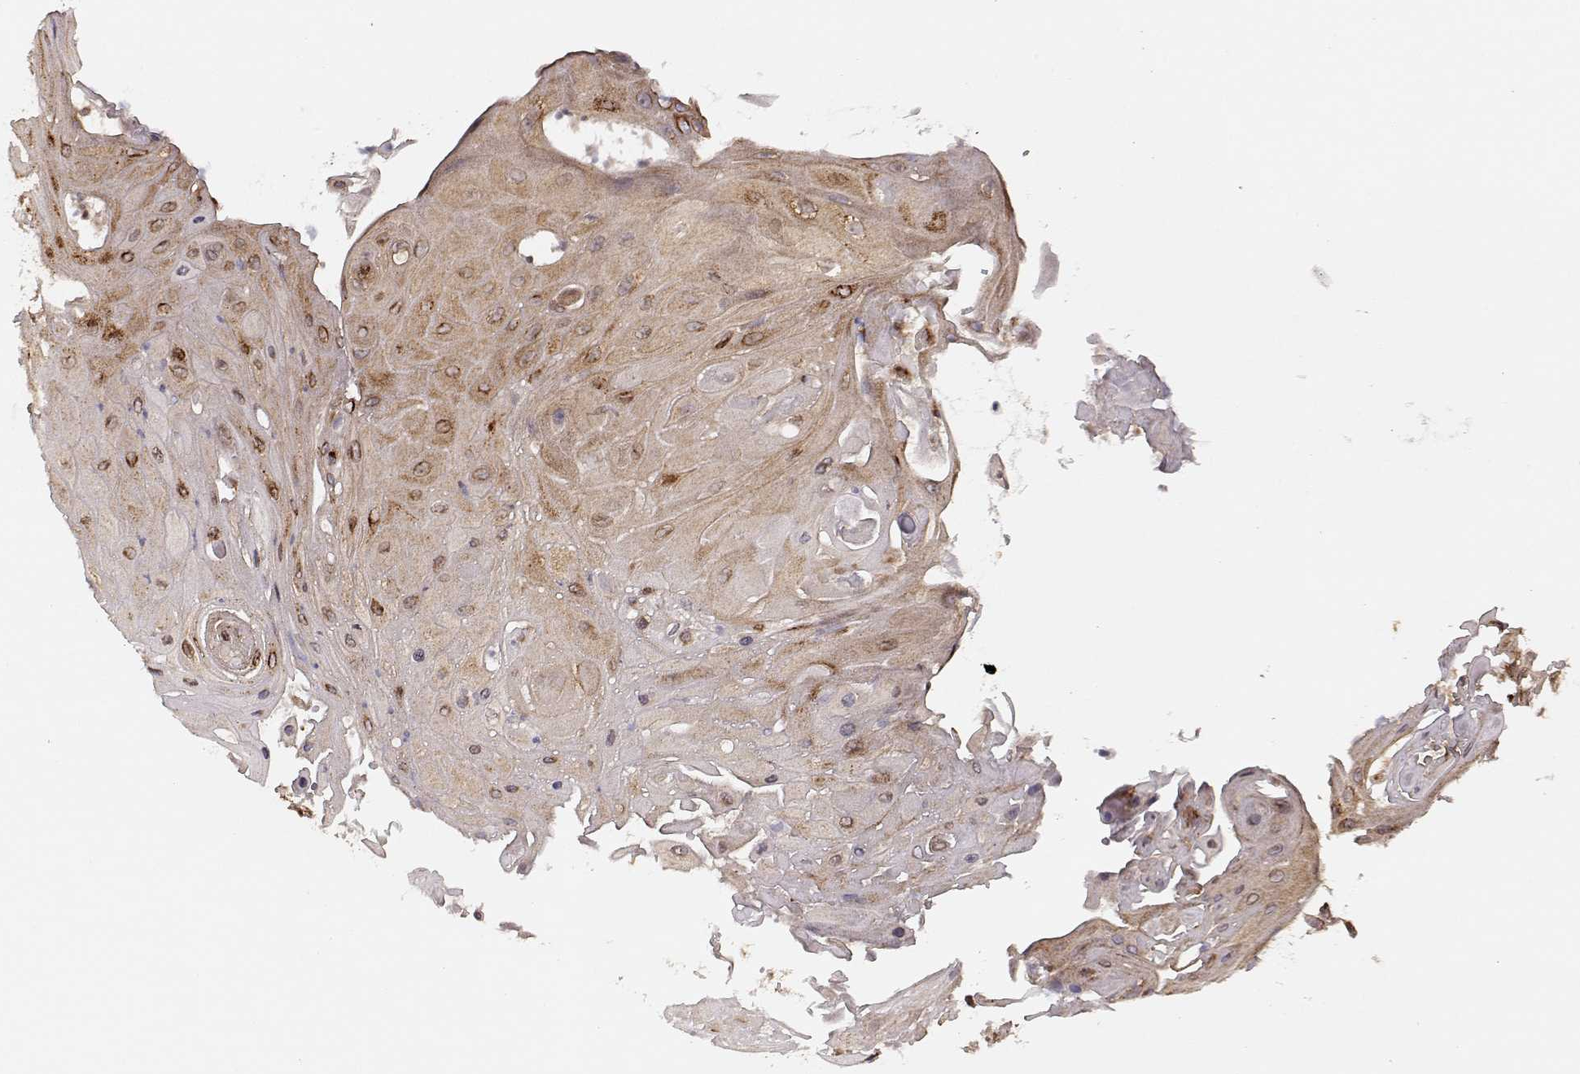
{"staining": {"intensity": "moderate", "quantity": "<25%", "location": "cytoplasmic/membranous"}, "tissue": "skin cancer", "cell_type": "Tumor cells", "image_type": "cancer", "snomed": [{"axis": "morphology", "description": "Squamous cell carcinoma, NOS"}, {"axis": "topography", "description": "Skin"}], "caption": "Immunohistochemistry (IHC) of human squamous cell carcinoma (skin) shows low levels of moderate cytoplasmic/membranous expression in approximately <25% of tumor cells.", "gene": "YIPF5", "patient": {"sex": "male", "age": 62}}